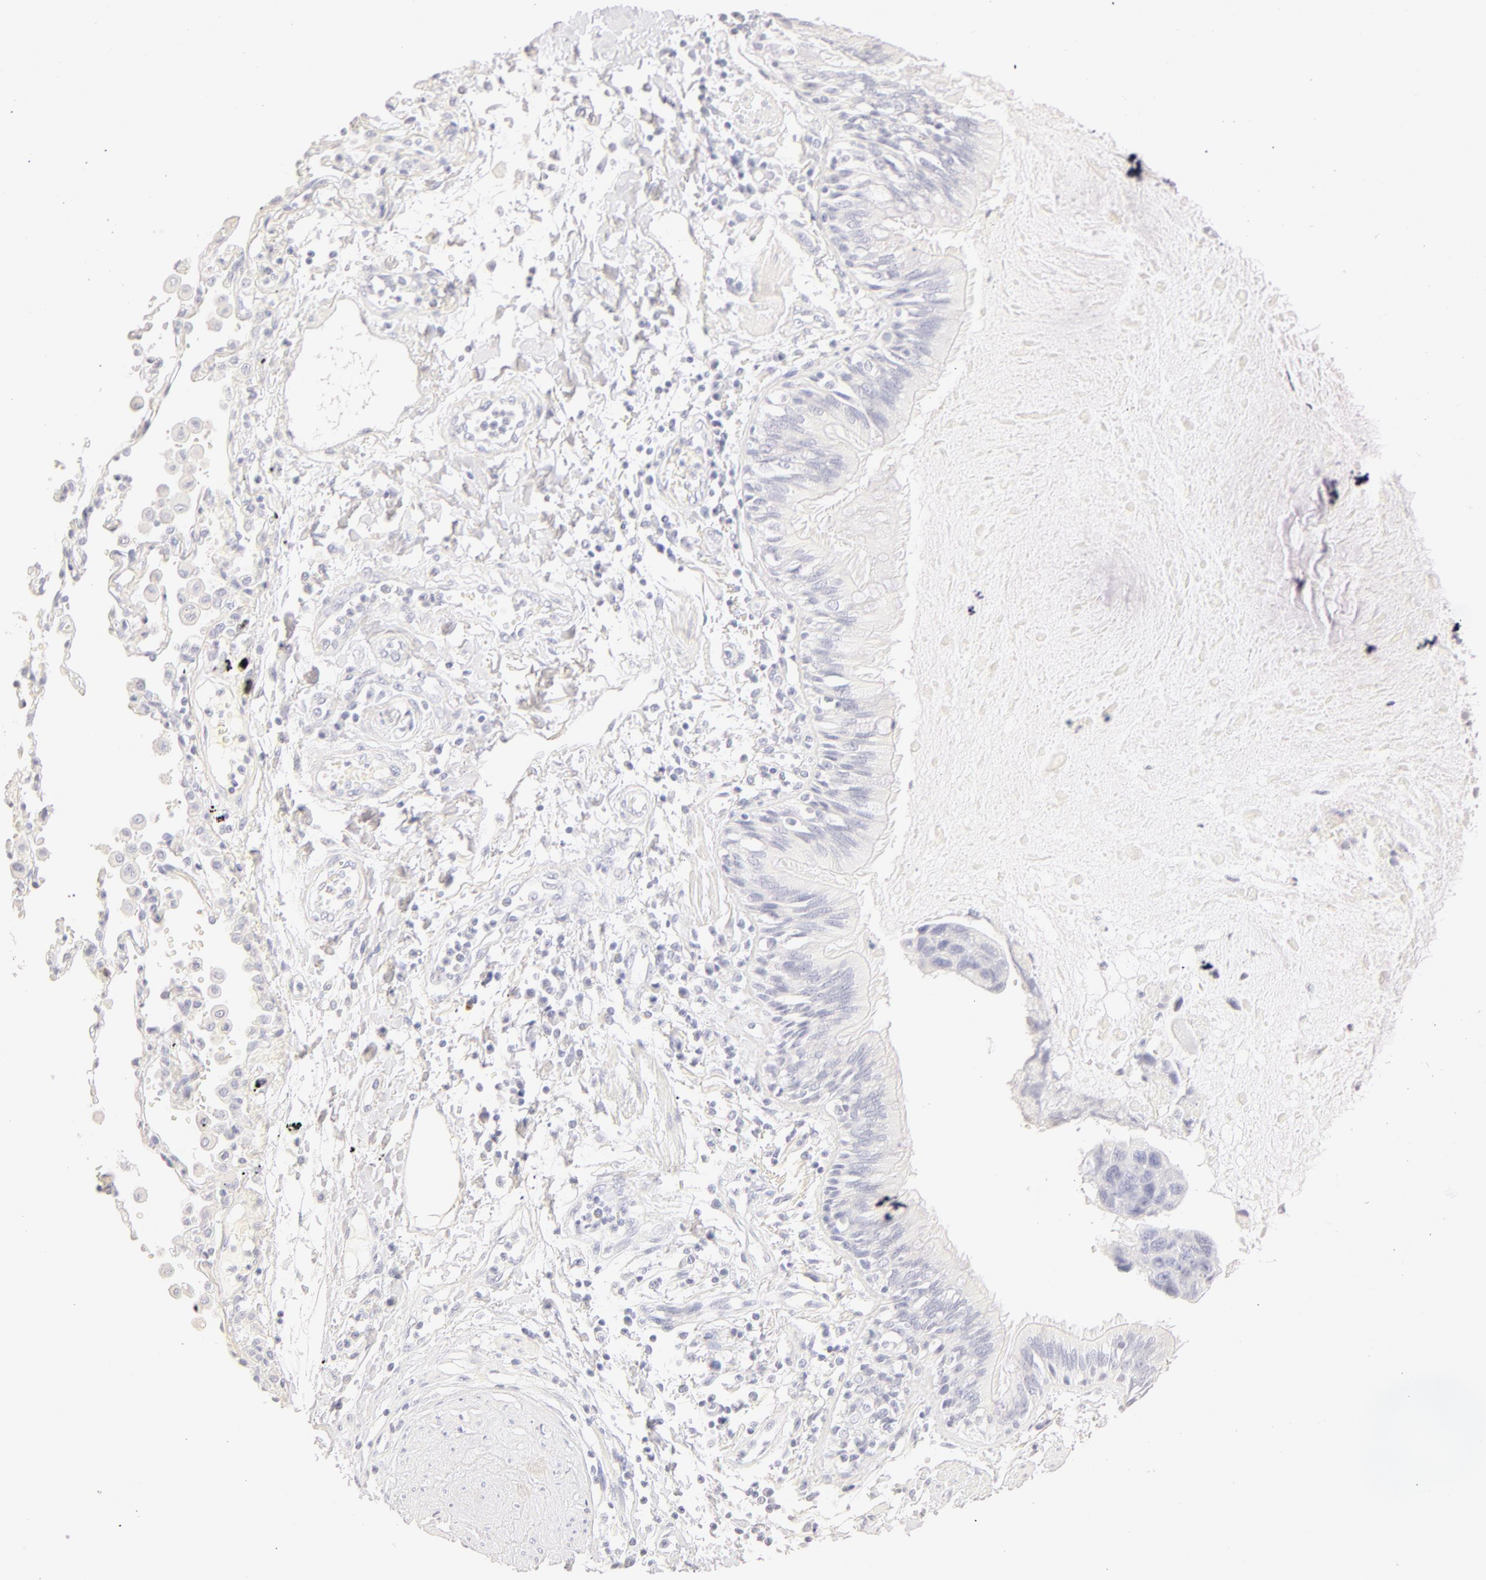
{"staining": {"intensity": "negative", "quantity": "none", "location": "none"}, "tissue": "lung cancer", "cell_type": "Tumor cells", "image_type": "cancer", "snomed": [{"axis": "morphology", "description": "Adenocarcinoma, NOS"}, {"axis": "topography", "description": "Lung"}], "caption": "Immunohistochemistry (IHC) histopathology image of neoplastic tissue: human lung cancer stained with DAB shows no significant protein staining in tumor cells.", "gene": "LGALS7B", "patient": {"sex": "male", "age": 64}}